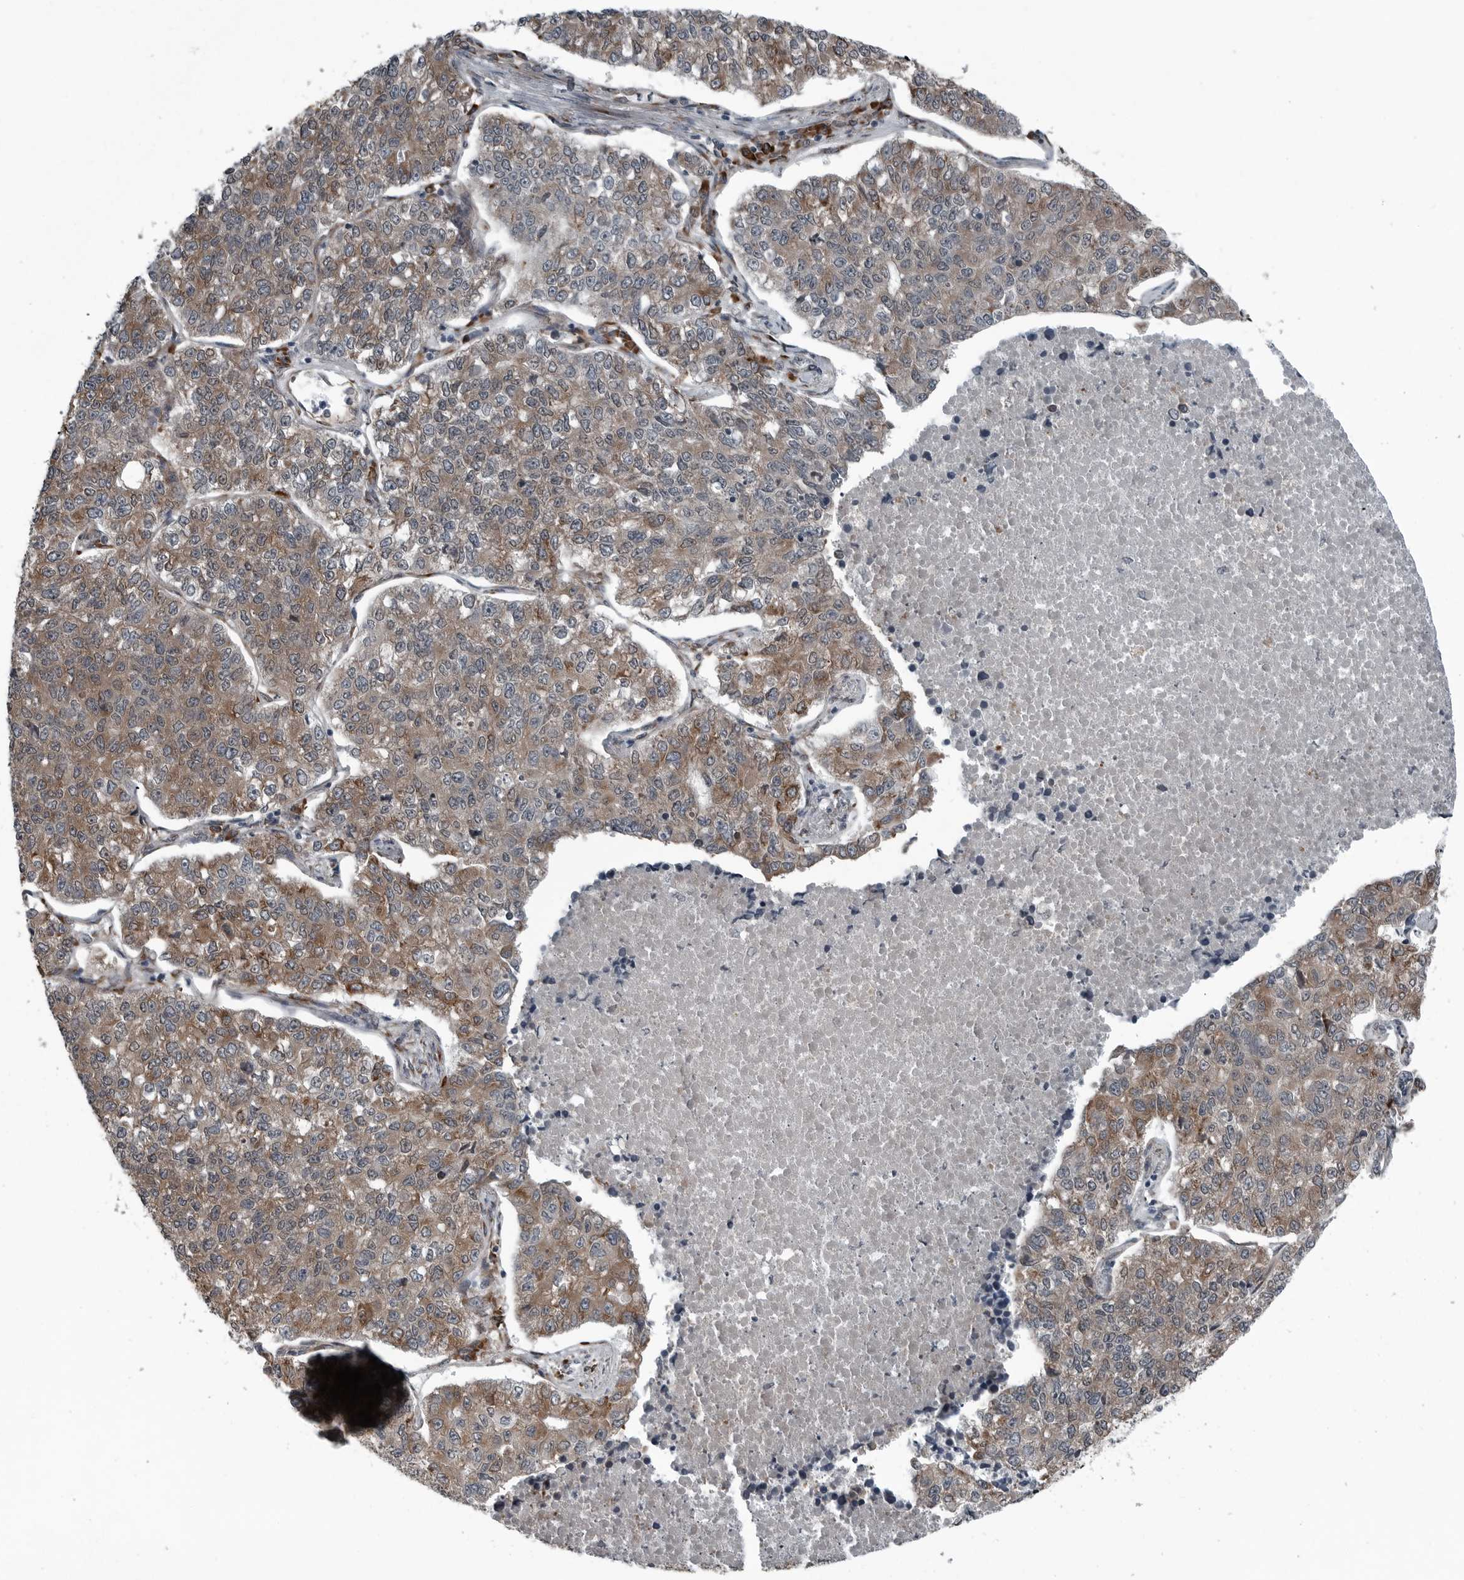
{"staining": {"intensity": "moderate", "quantity": ">75%", "location": "cytoplasmic/membranous"}, "tissue": "lung cancer", "cell_type": "Tumor cells", "image_type": "cancer", "snomed": [{"axis": "morphology", "description": "Adenocarcinoma, NOS"}, {"axis": "topography", "description": "Lung"}], "caption": "Lung adenocarcinoma tissue demonstrates moderate cytoplasmic/membranous expression in about >75% of tumor cells, visualized by immunohistochemistry. (brown staining indicates protein expression, while blue staining denotes nuclei).", "gene": "CEP85", "patient": {"sex": "male", "age": 49}}